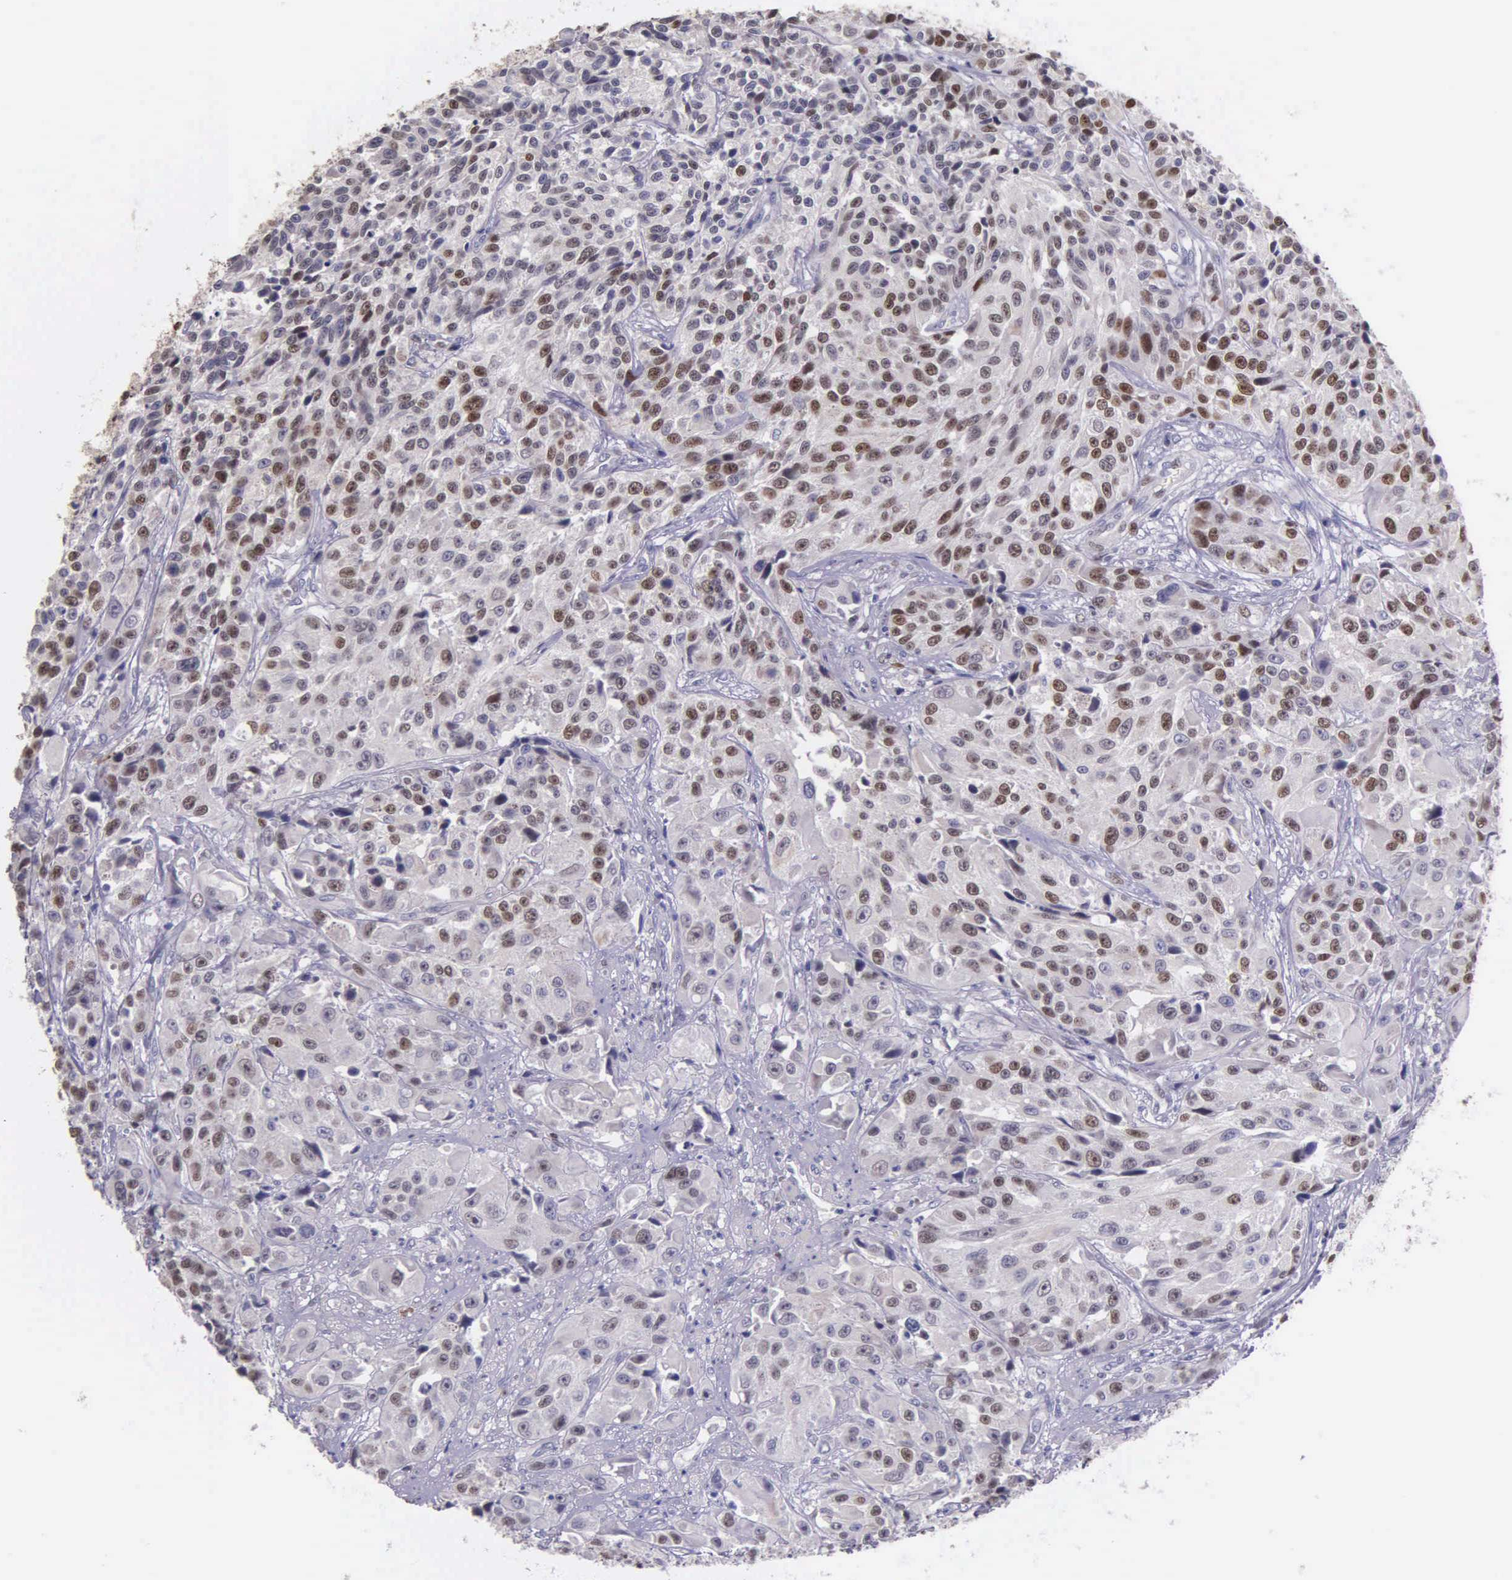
{"staining": {"intensity": "weak", "quantity": "<25%", "location": "nuclear"}, "tissue": "urothelial cancer", "cell_type": "Tumor cells", "image_type": "cancer", "snomed": [{"axis": "morphology", "description": "Urothelial carcinoma, High grade"}, {"axis": "topography", "description": "Urinary bladder"}], "caption": "IHC of human urothelial cancer demonstrates no positivity in tumor cells.", "gene": "MCM5", "patient": {"sex": "female", "age": 81}}